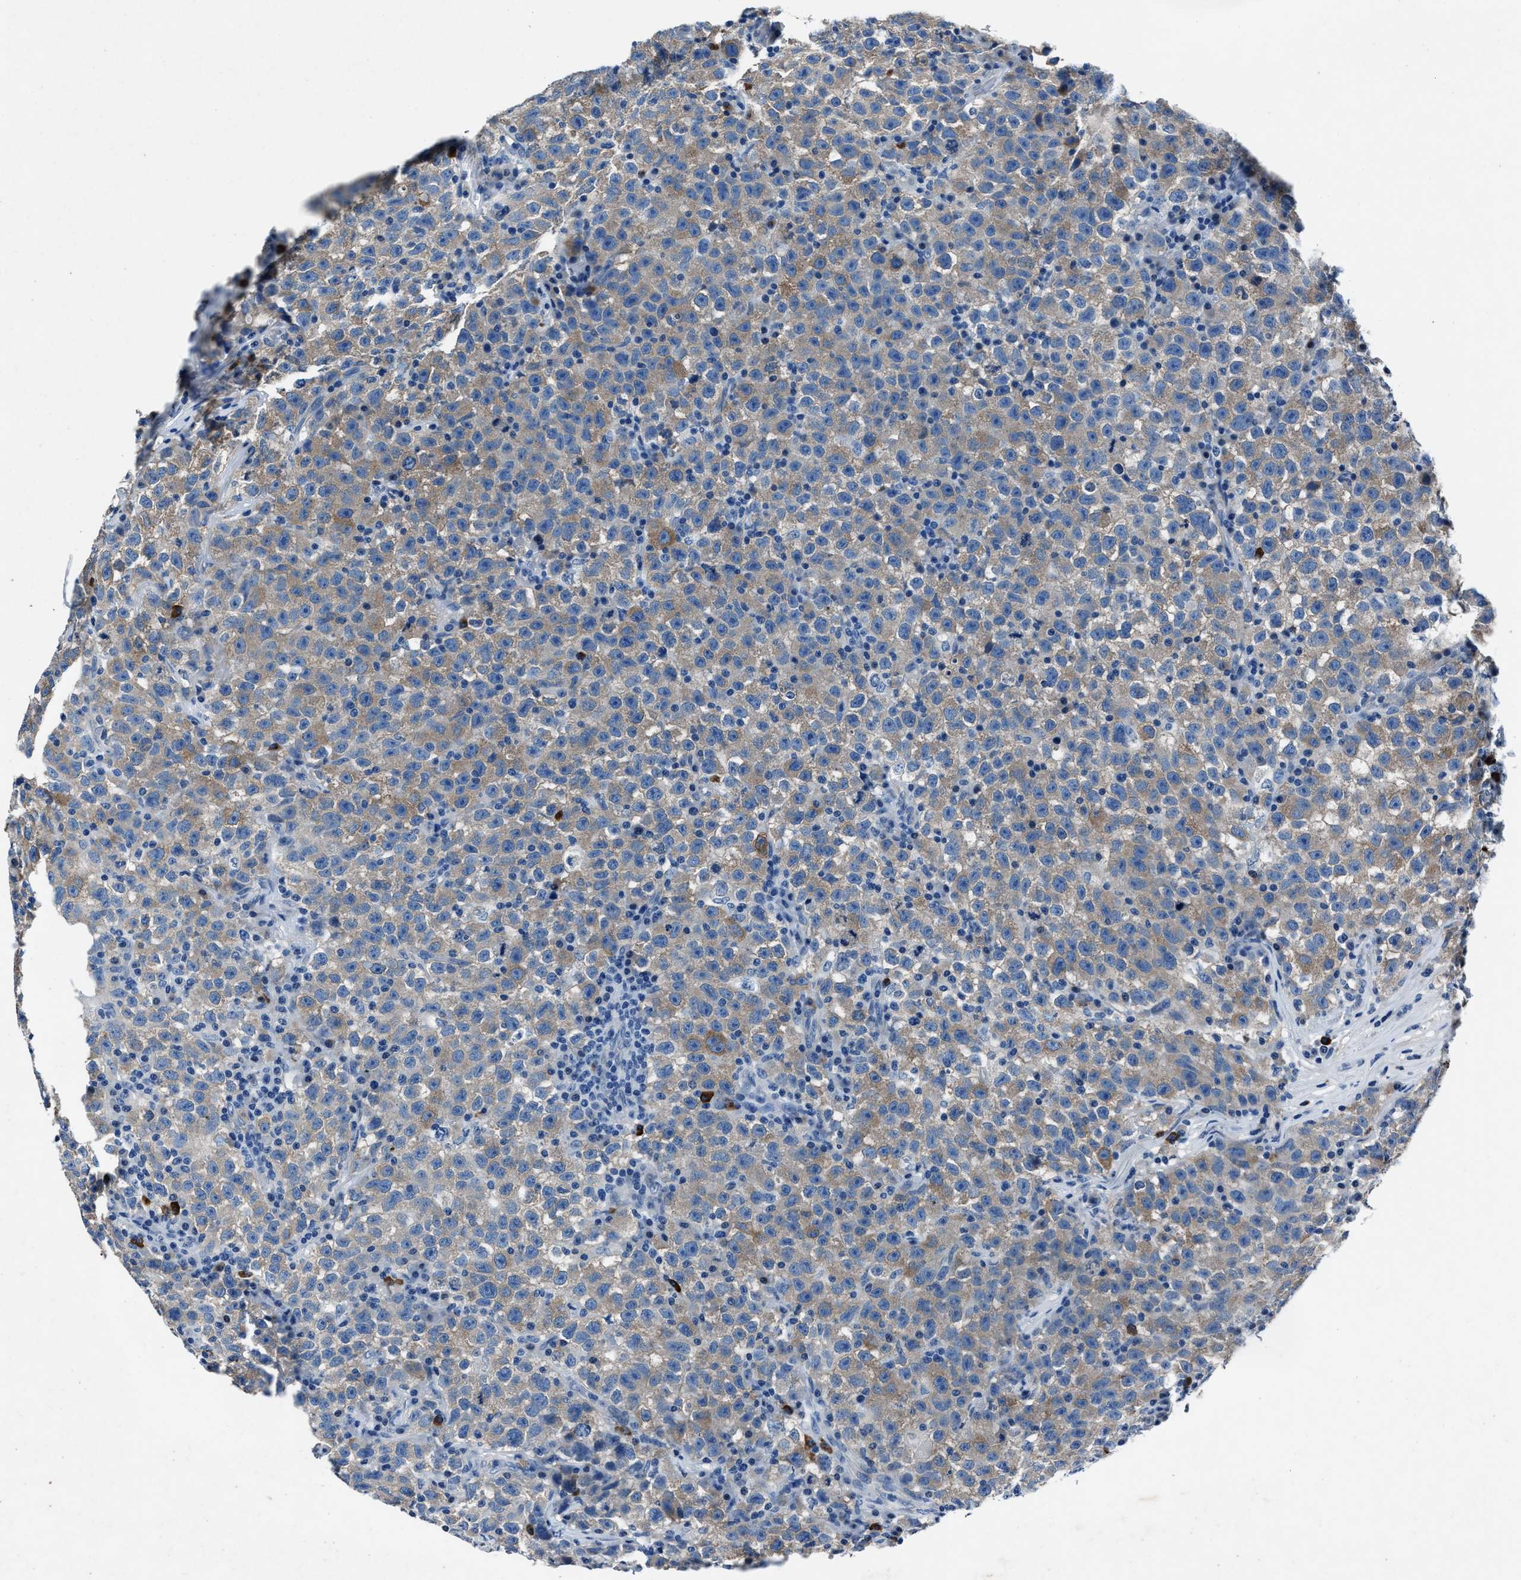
{"staining": {"intensity": "weak", "quantity": "25%-75%", "location": "cytoplasmic/membranous"}, "tissue": "testis cancer", "cell_type": "Tumor cells", "image_type": "cancer", "snomed": [{"axis": "morphology", "description": "Seminoma, NOS"}, {"axis": "topography", "description": "Testis"}], "caption": "Immunohistochemistry (DAB (3,3'-diaminobenzidine)) staining of testis cancer displays weak cytoplasmic/membranous protein expression in approximately 25%-75% of tumor cells.", "gene": "NACAD", "patient": {"sex": "male", "age": 22}}